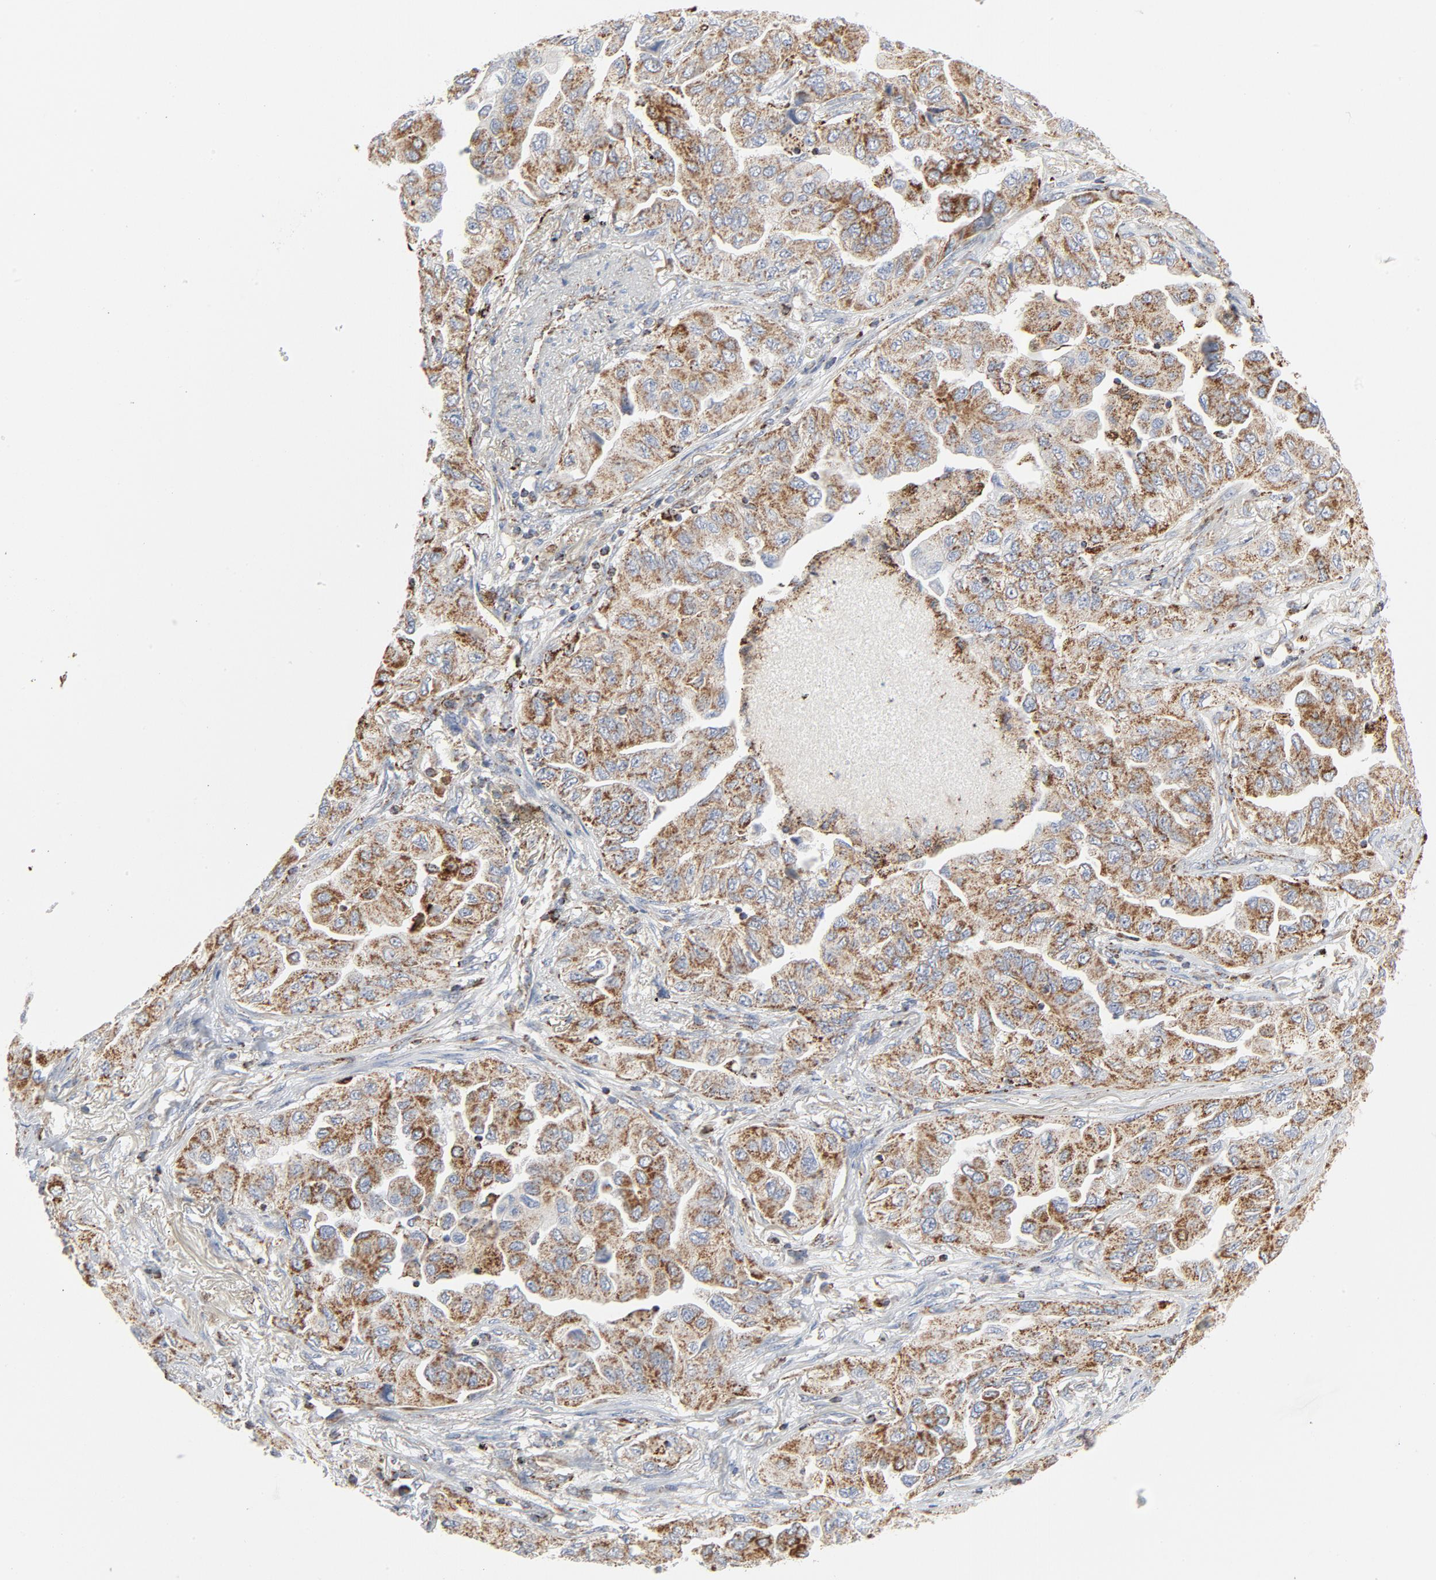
{"staining": {"intensity": "moderate", "quantity": ">75%", "location": "cytoplasmic/membranous"}, "tissue": "lung cancer", "cell_type": "Tumor cells", "image_type": "cancer", "snomed": [{"axis": "morphology", "description": "Adenocarcinoma, NOS"}, {"axis": "topography", "description": "Lung"}], "caption": "Adenocarcinoma (lung) was stained to show a protein in brown. There is medium levels of moderate cytoplasmic/membranous staining in approximately >75% of tumor cells.", "gene": "SETD3", "patient": {"sex": "female", "age": 65}}